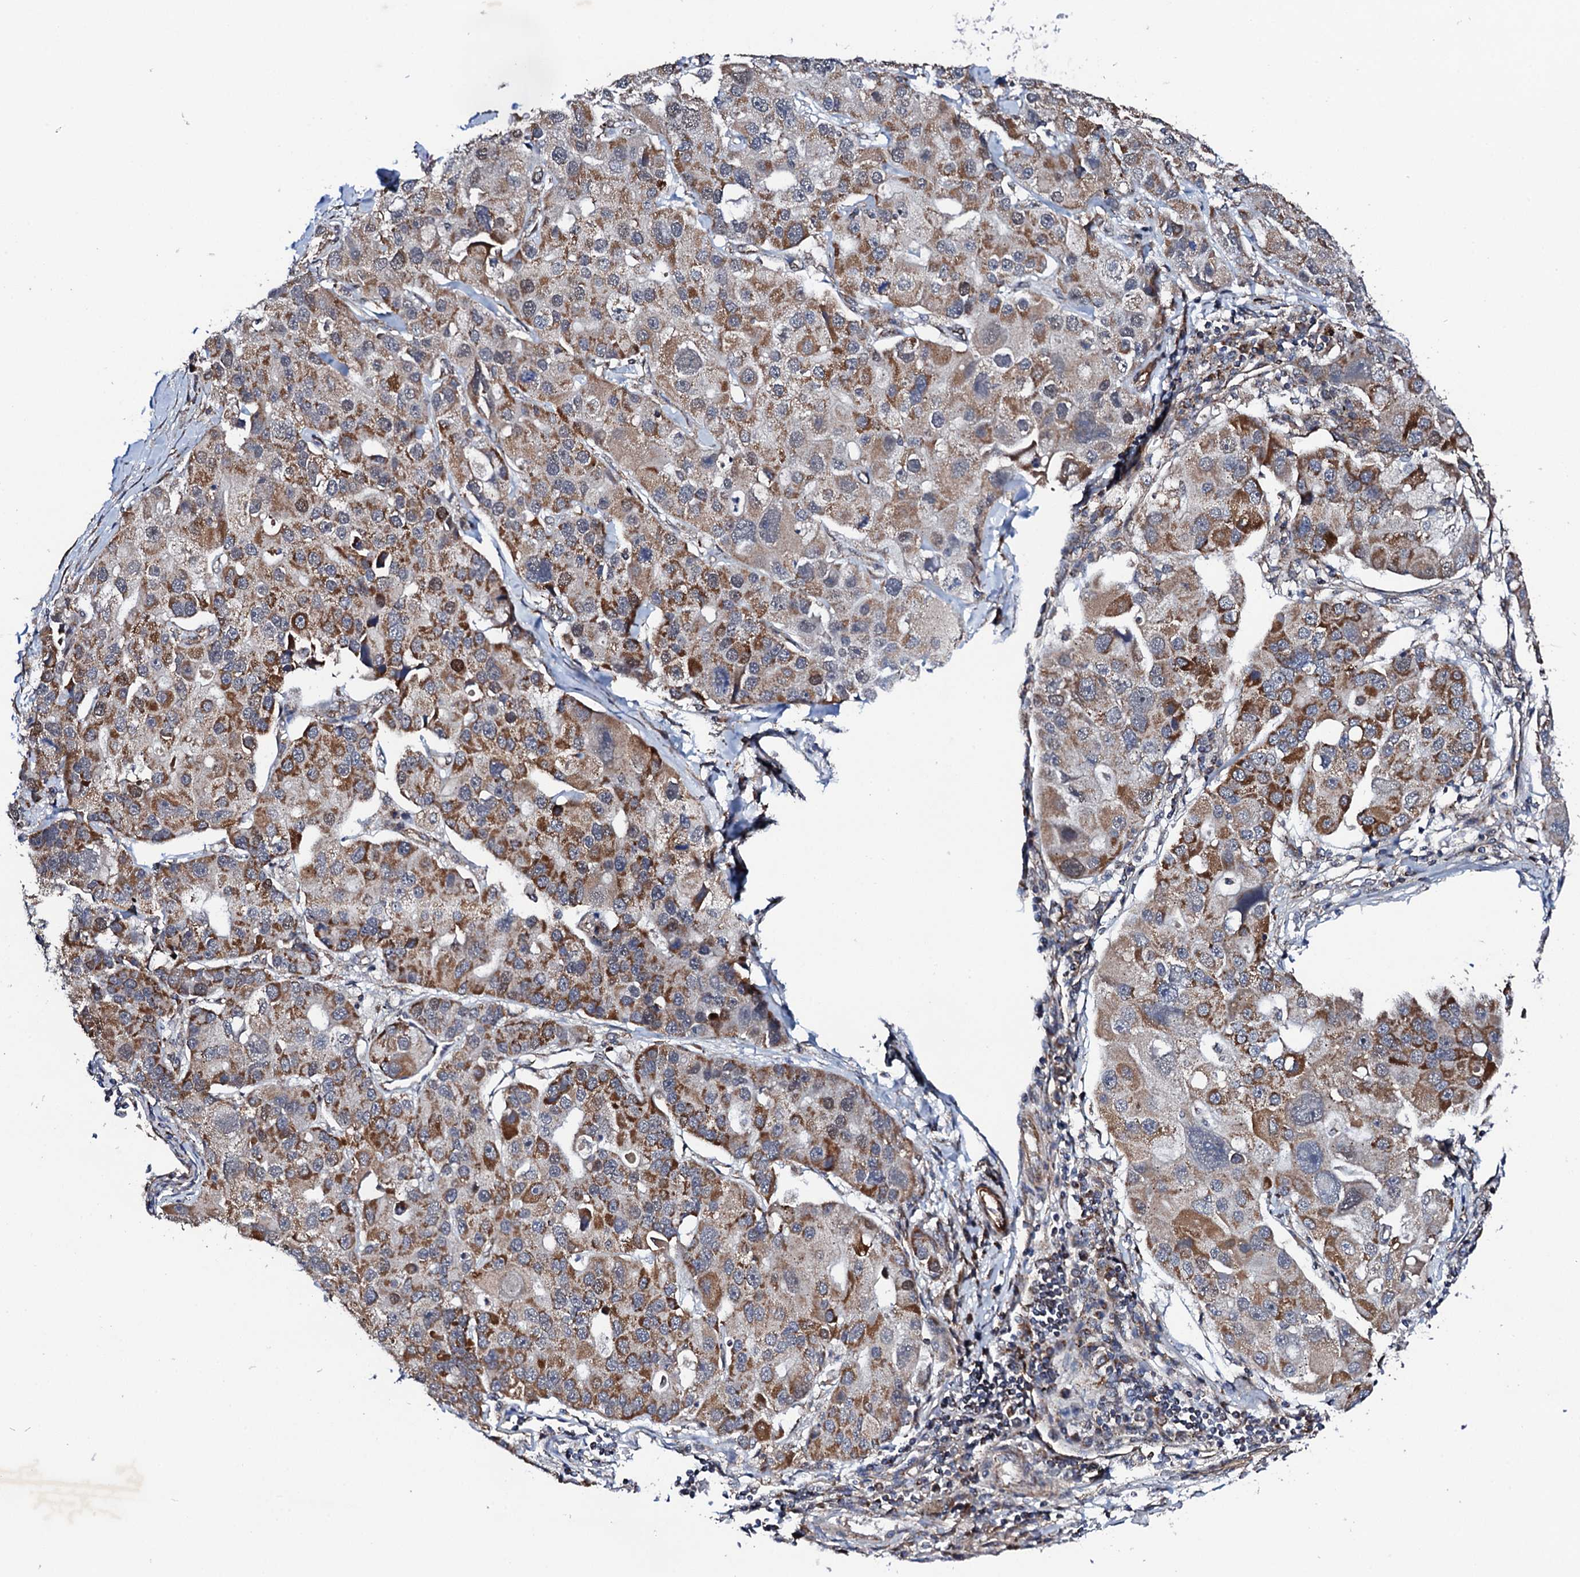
{"staining": {"intensity": "moderate", "quantity": ">75%", "location": "cytoplasmic/membranous"}, "tissue": "lung cancer", "cell_type": "Tumor cells", "image_type": "cancer", "snomed": [{"axis": "morphology", "description": "Adenocarcinoma, NOS"}, {"axis": "topography", "description": "Lung"}], "caption": "Moderate cytoplasmic/membranous staining for a protein is present in approximately >75% of tumor cells of adenocarcinoma (lung) using immunohistochemistry.", "gene": "MTIF3", "patient": {"sex": "female", "age": 54}}